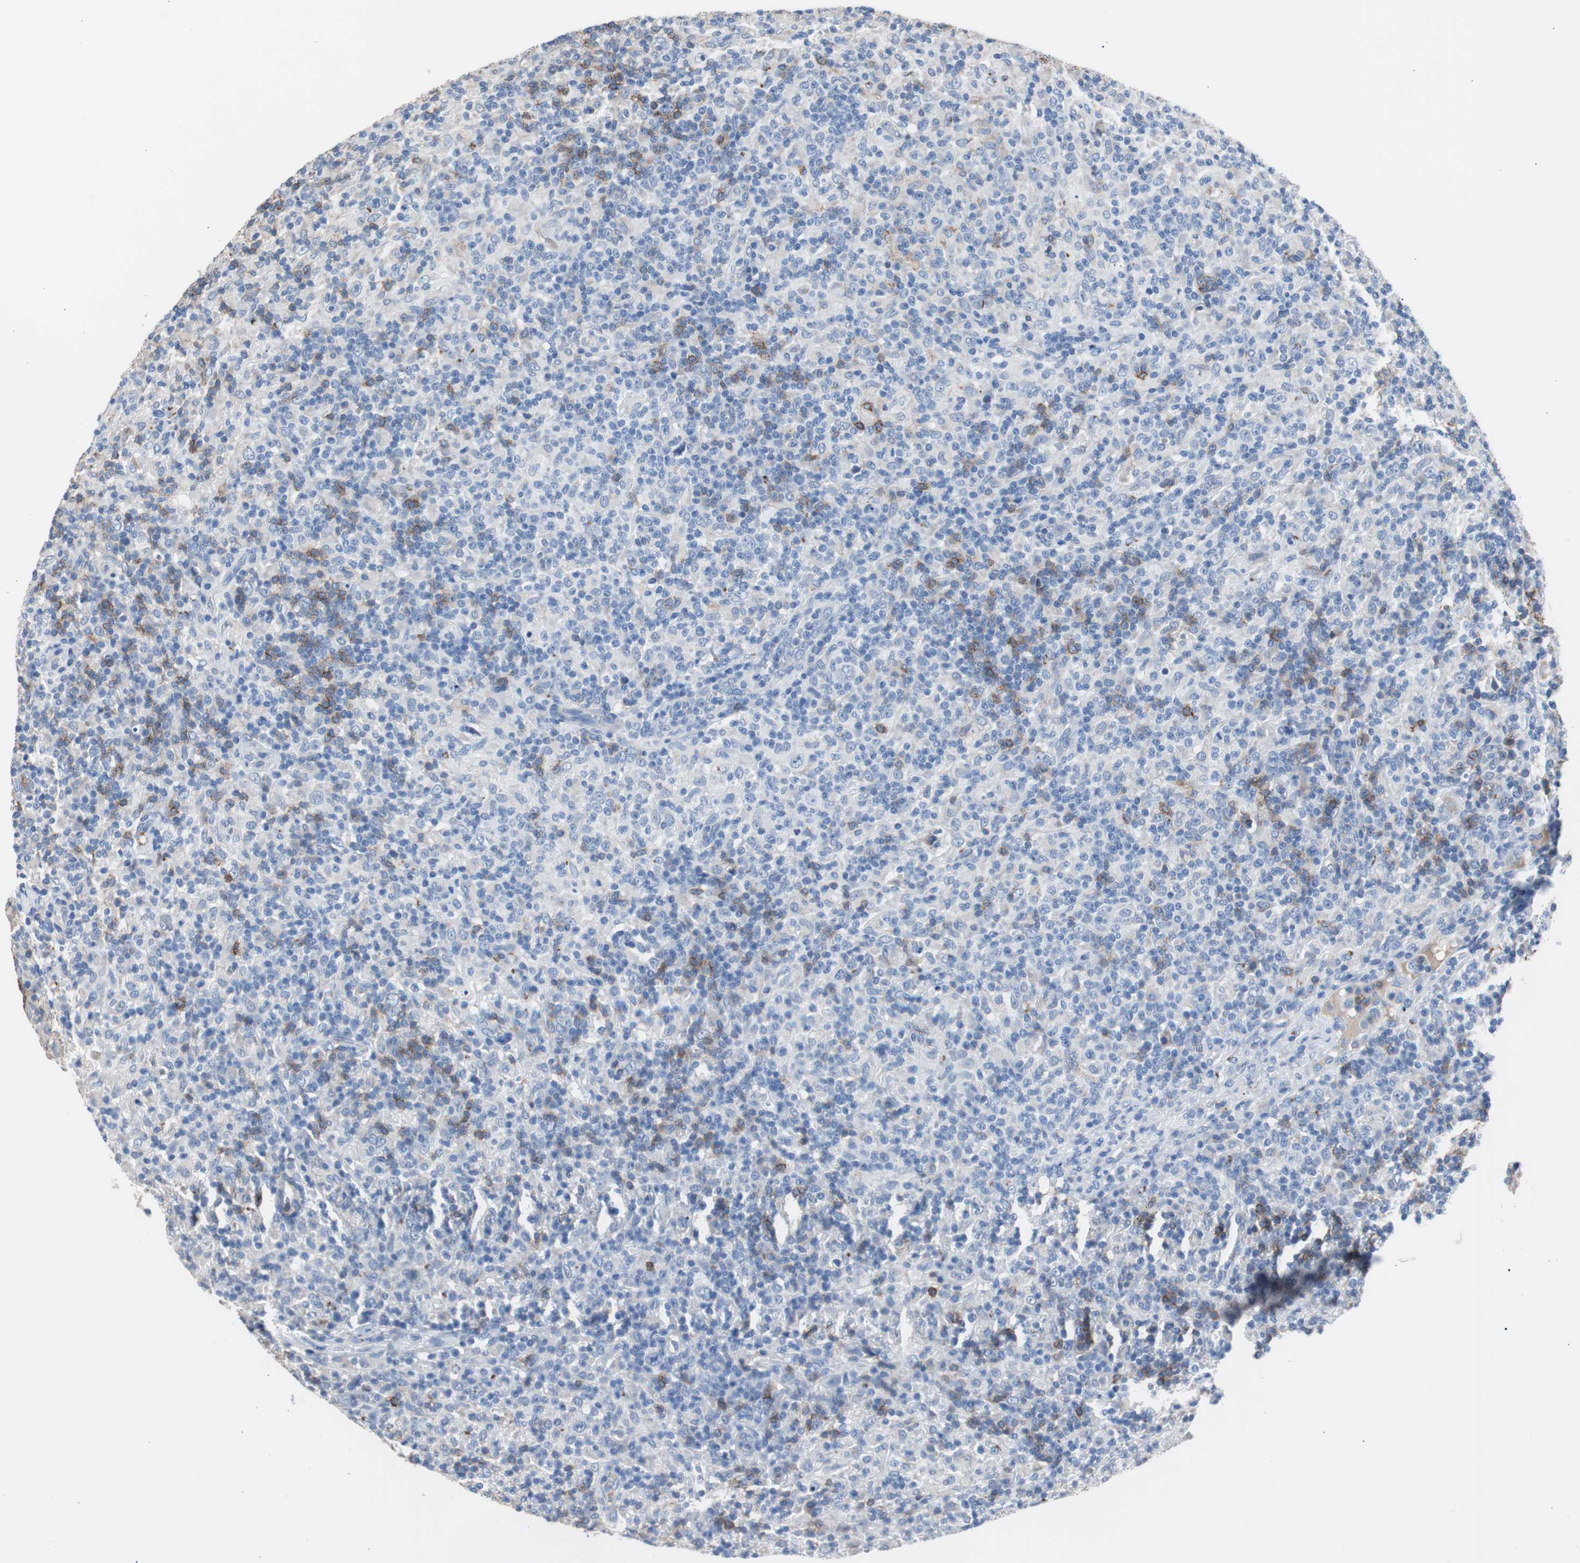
{"staining": {"intensity": "negative", "quantity": "none", "location": "none"}, "tissue": "lymphoma", "cell_type": "Tumor cells", "image_type": "cancer", "snomed": [{"axis": "morphology", "description": "Hodgkin's disease, NOS"}, {"axis": "topography", "description": "Lymph node"}], "caption": "Immunohistochemical staining of human Hodgkin's disease shows no significant positivity in tumor cells.", "gene": "FCGR2B", "patient": {"sex": "male", "age": 70}}